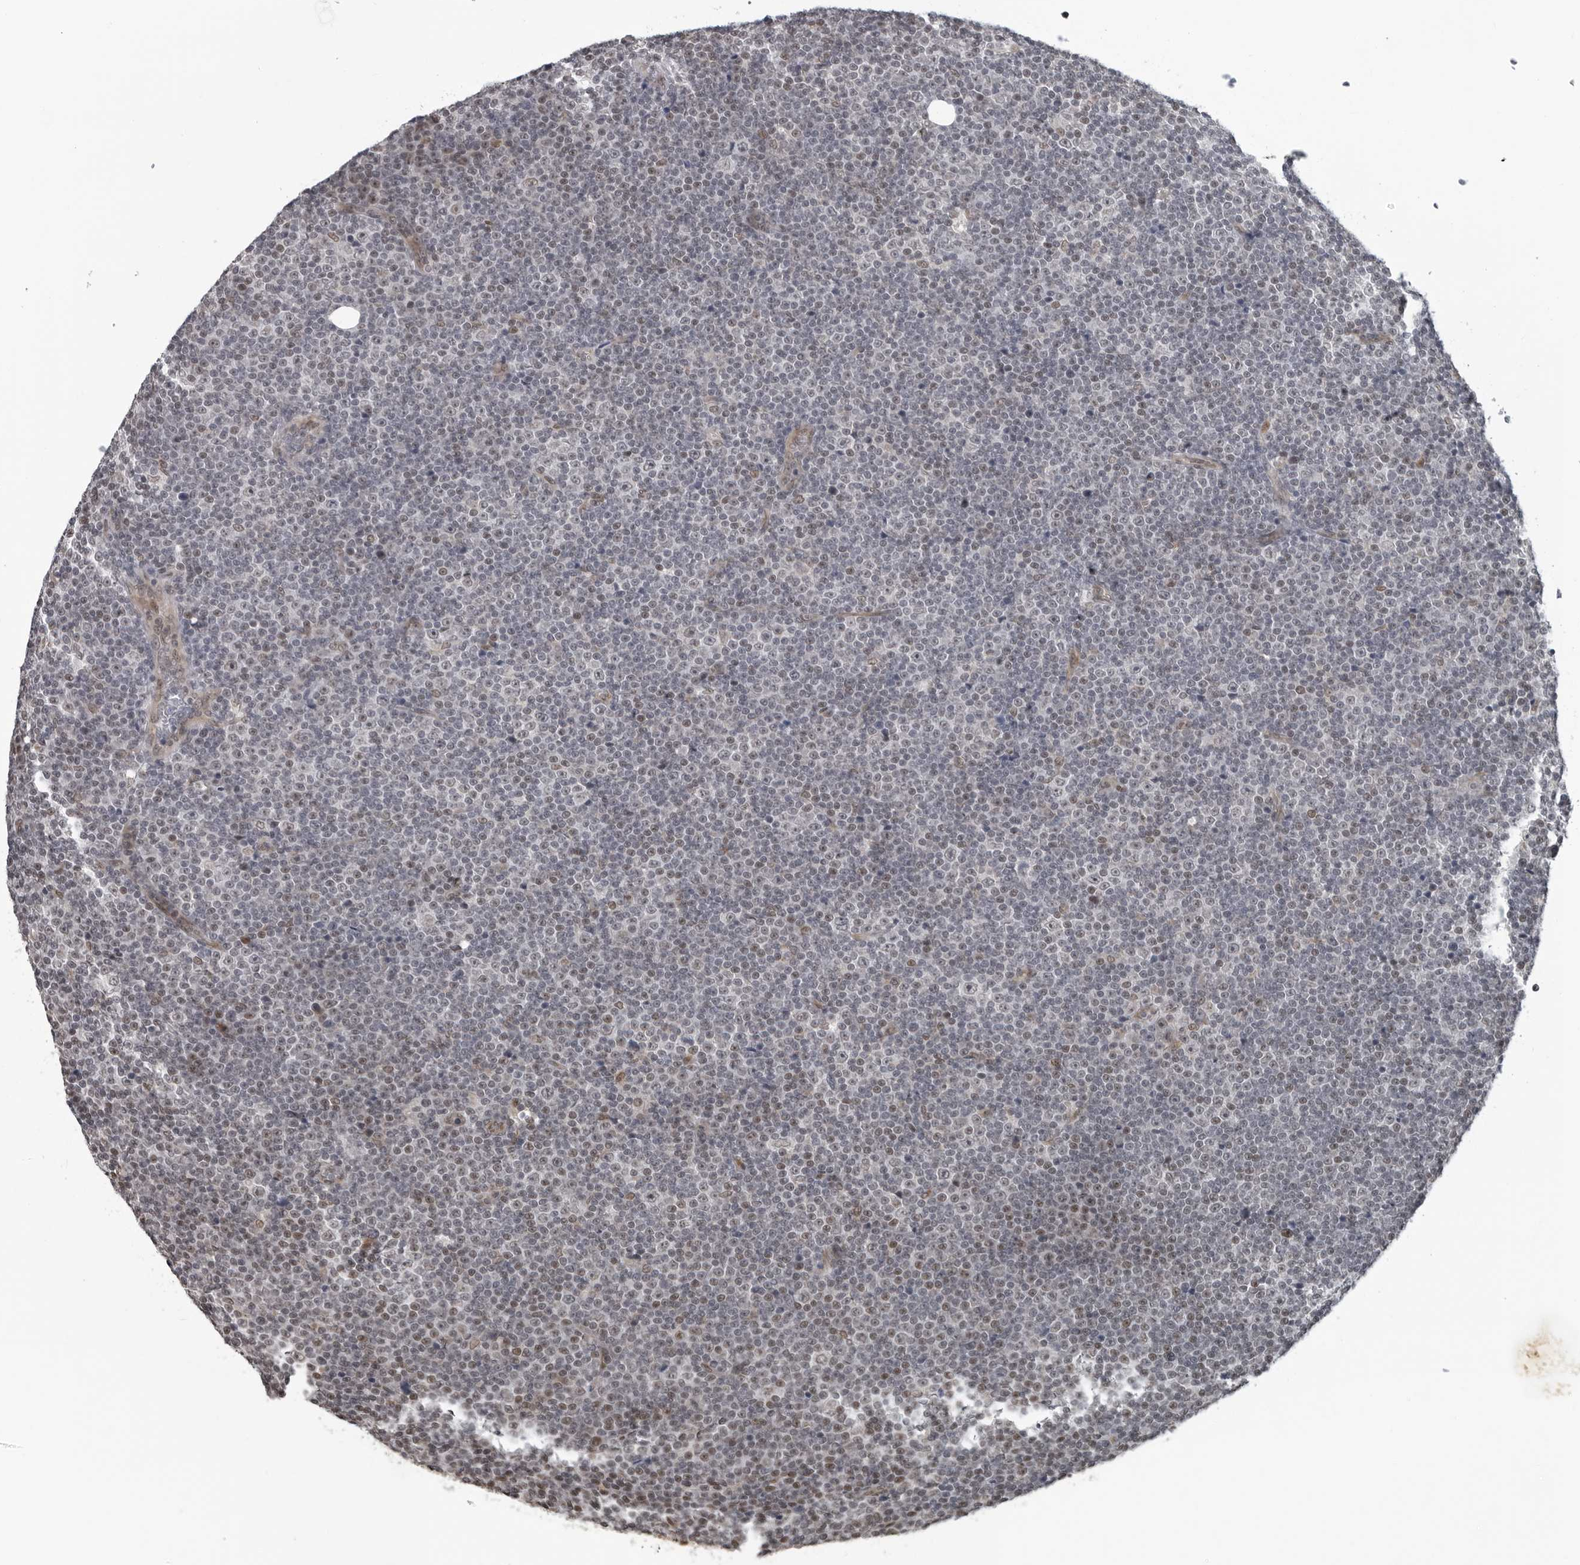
{"staining": {"intensity": "weak", "quantity": "<25%", "location": "nuclear"}, "tissue": "lymphoma", "cell_type": "Tumor cells", "image_type": "cancer", "snomed": [{"axis": "morphology", "description": "Malignant lymphoma, non-Hodgkin's type, Low grade"}, {"axis": "topography", "description": "Lymph node"}], "caption": "This is an IHC photomicrograph of malignant lymphoma, non-Hodgkin's type (low-grade). There is no staining in tumor cells.", "gene": "MAF", "patient": {"sex": "female", "age": 67}}